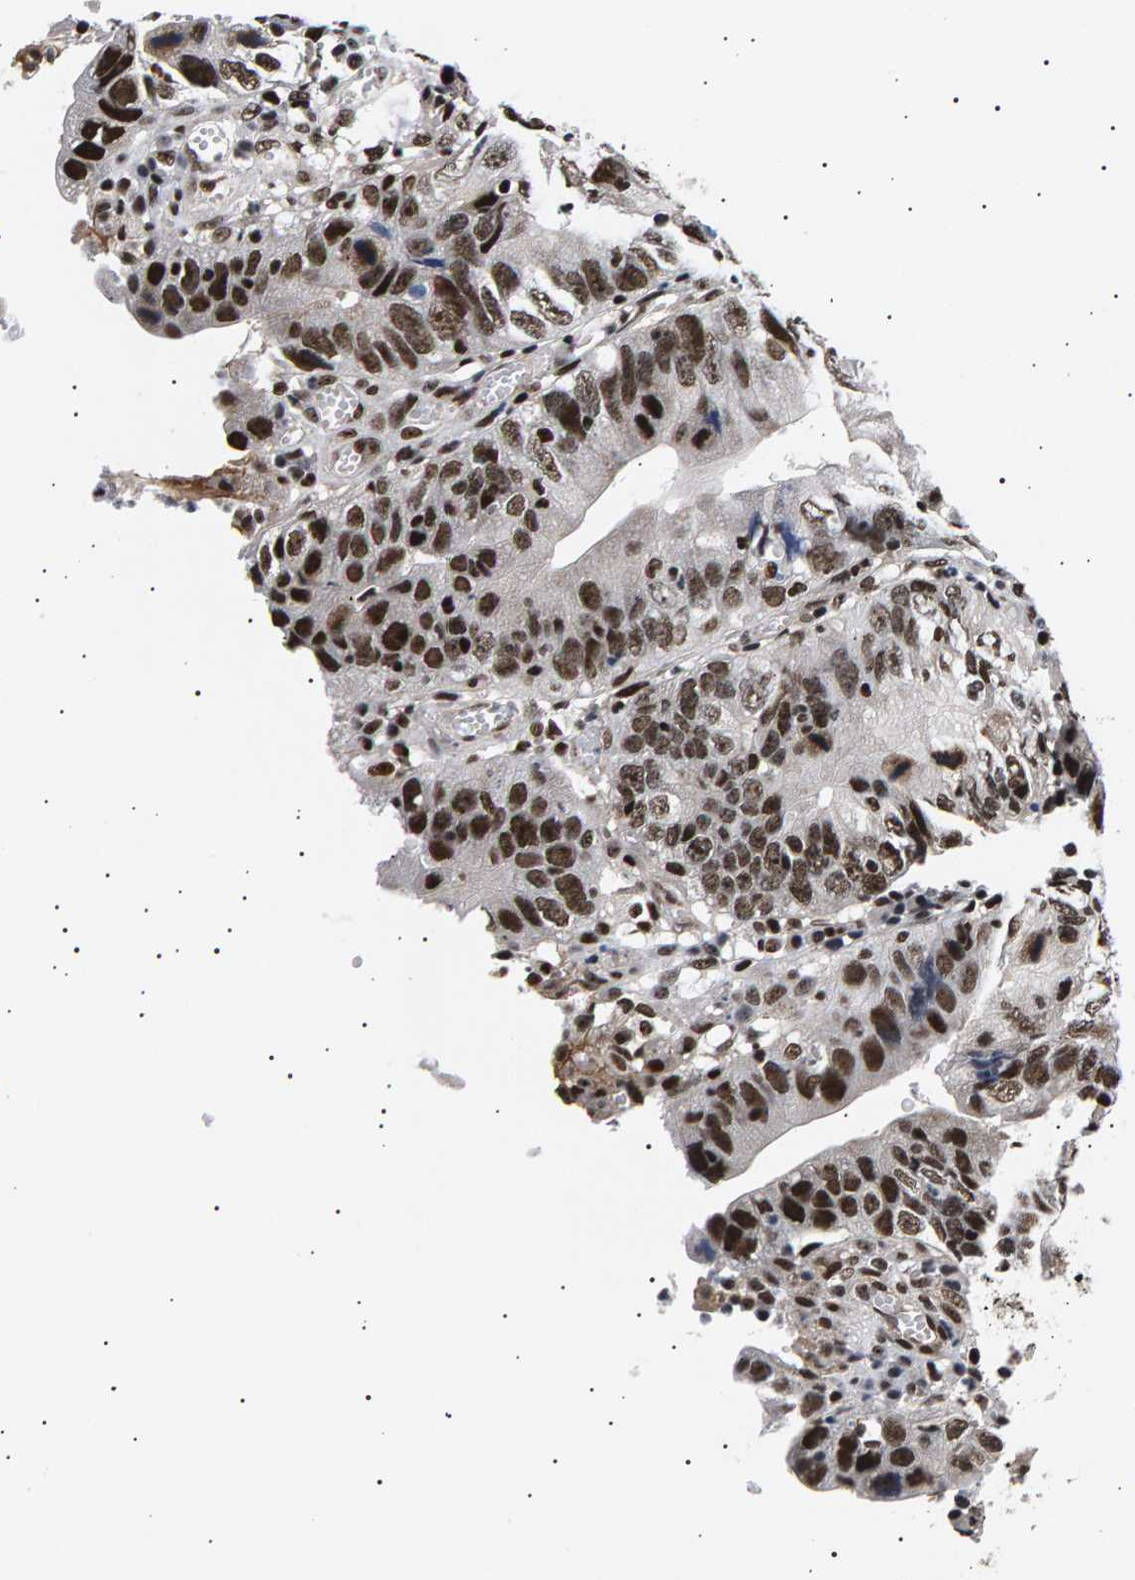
{"staining": {"intensity": "strong", "quantity": ">75%", "location": "nuclear"}, "tissue": "stomach cancer", "cell_type": "Tumor cells", "image_type": "cancer", "snomed": [{"axis": "morphology", "description": "Adenocarcinoma, NOS"}, {"axis": "topography", "description": "Stomach"}], "caption": "IHC histopathology image of neoplastic tissue: human adenocarcinoma (stomach) stained using immunohistochemistry exhibits high levels of strong protein expression localized specifically in the nuclear of tumor cells, appearing as a nuclear brown color.", "gene": "ANKRD40", "patient": {"sex": "male", "age": 59}}